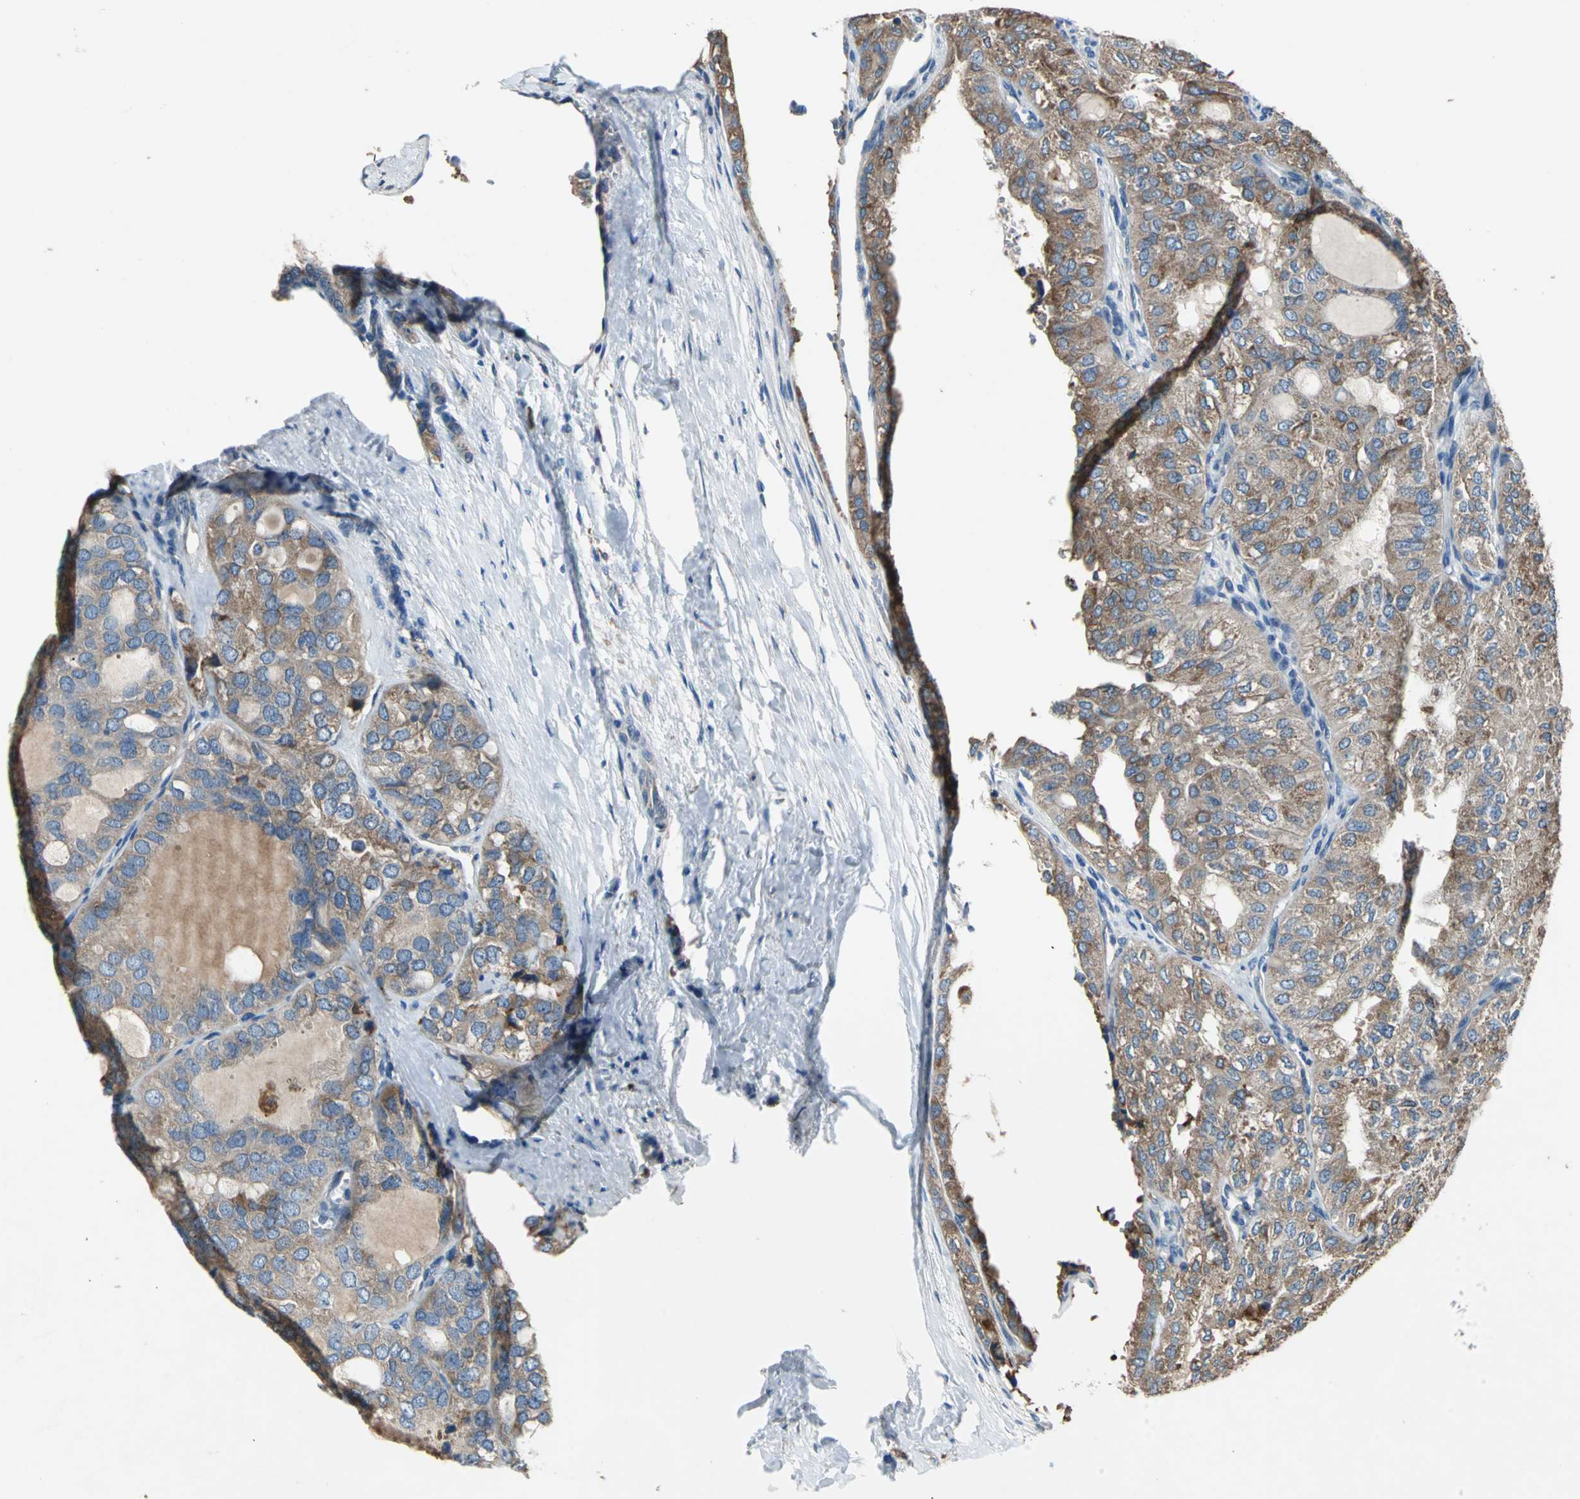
{"staining": {"intensity": "moderate", "quantity": ">75%", "location": "cytoplasmic/membranous"}, "tissue": "thyroid cancer", "cell_type": "Tumor cells", "image_type": "cancer", "snomed": [{"axis": "morphology", "description": "Follicular adenoma carcinoma, NOS"}, {"axis": "topography", "description": "Thyroid gland"}], "caption": "This is a histology image of IHC staining of follicular adenoma carcinoma (thyroid), which shows moderate staining in the cytoplasmic/membranous of tumor cells.", "gene": "HEPH", "patient": {"sex": "male", "age": 75}}